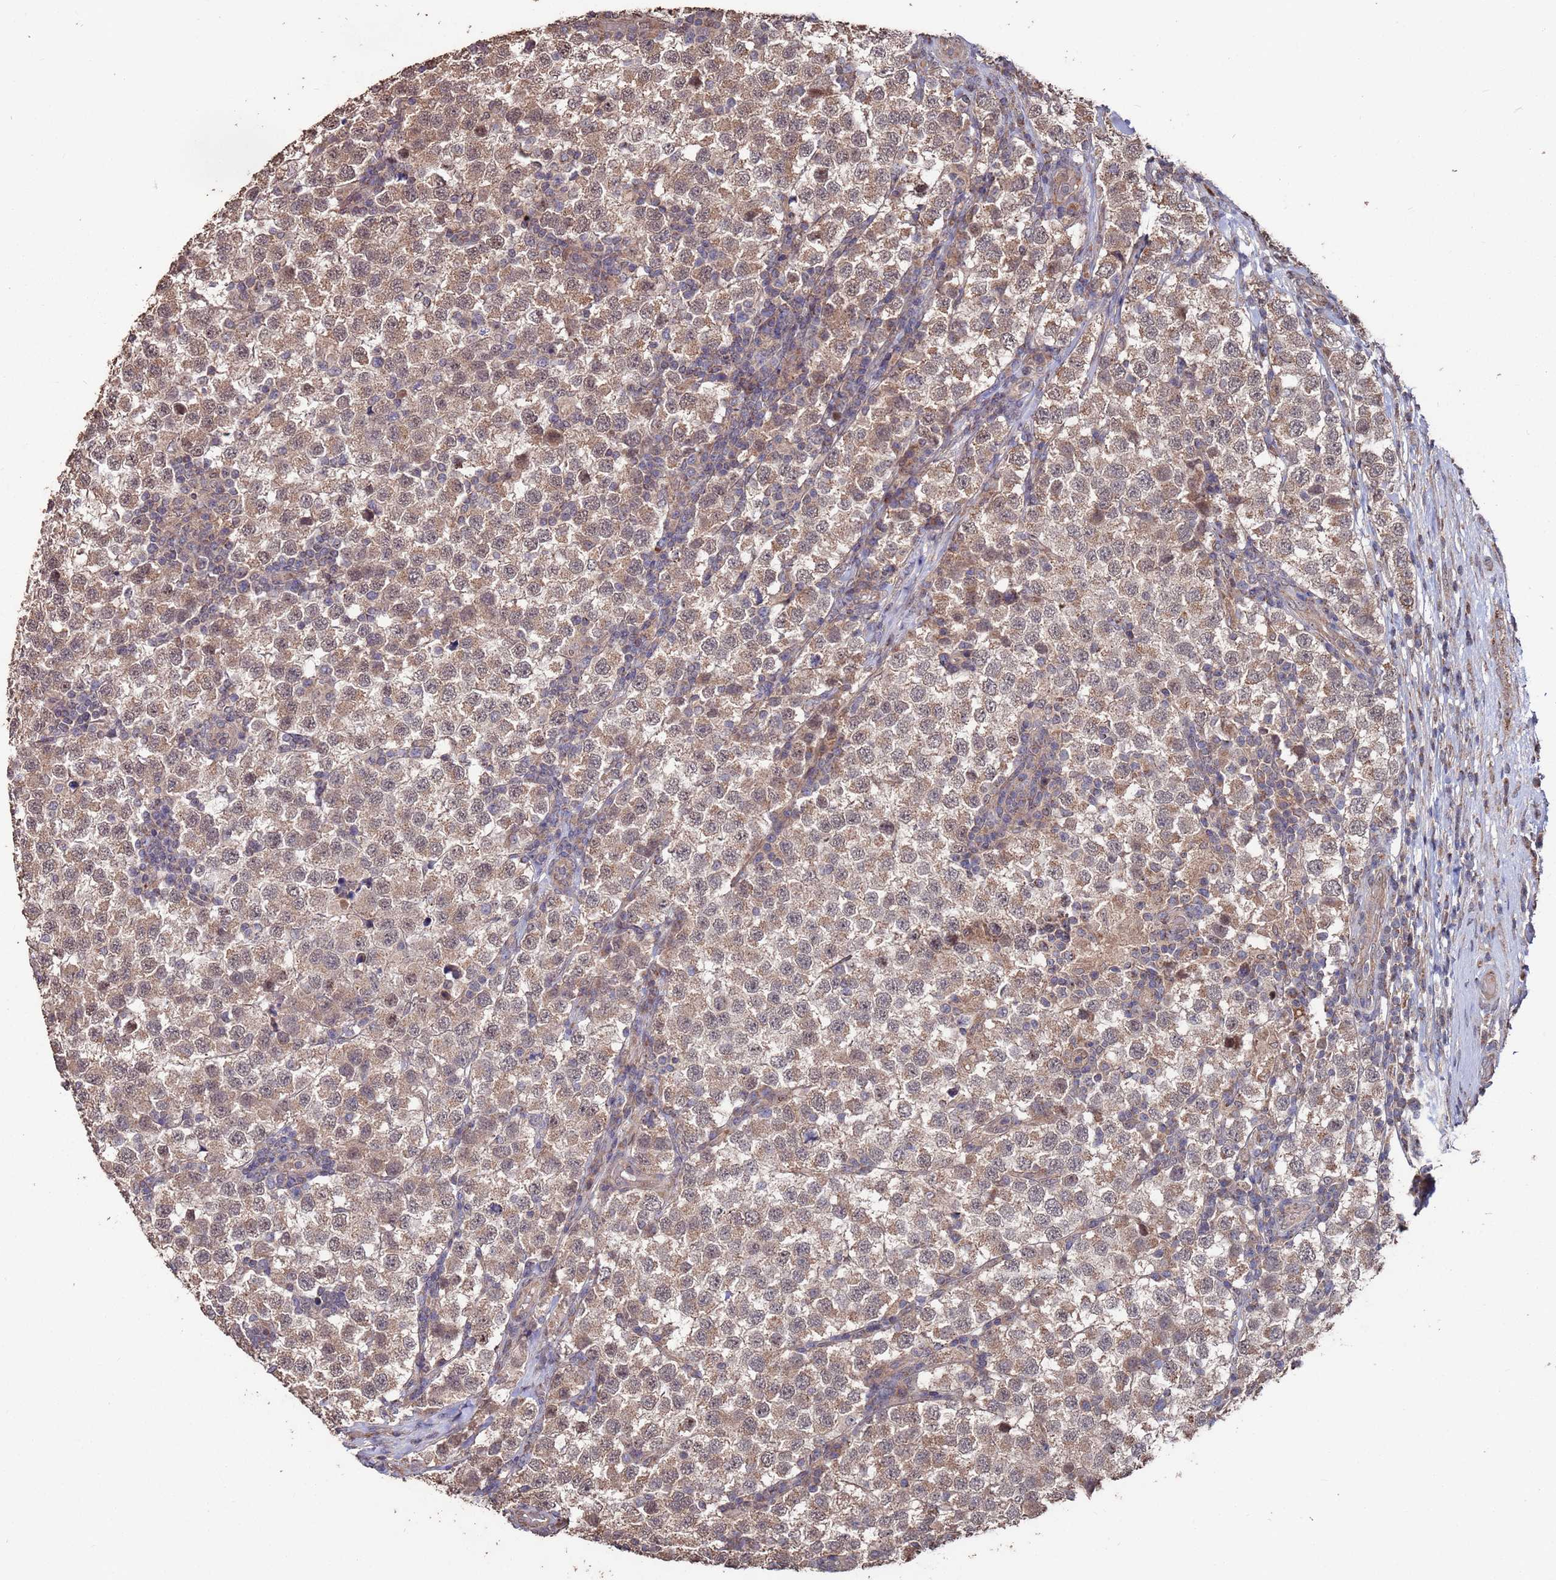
{"staining": {"intensity": "weak", "quantity": ">75%", "location": "cytoplasmic/membranous"}, "tissue": "testis cancer", "cell_type": "Tumor cells", "image_type": "cancer", "snomed": [{"axis": "morphology", "description": "Seminoma, NOS"}, {"axis": "topography", "description": "Testis"}], "caption": "DAB (3,3'-diaminobenzidine) immunohistochemical staining of human testis seminoma displays weak cytoplasmic/membranous protein positivity in about >75% of tumor cells.", "gene": "PRR7", "patient": {"sex": "male", "age": 34}}